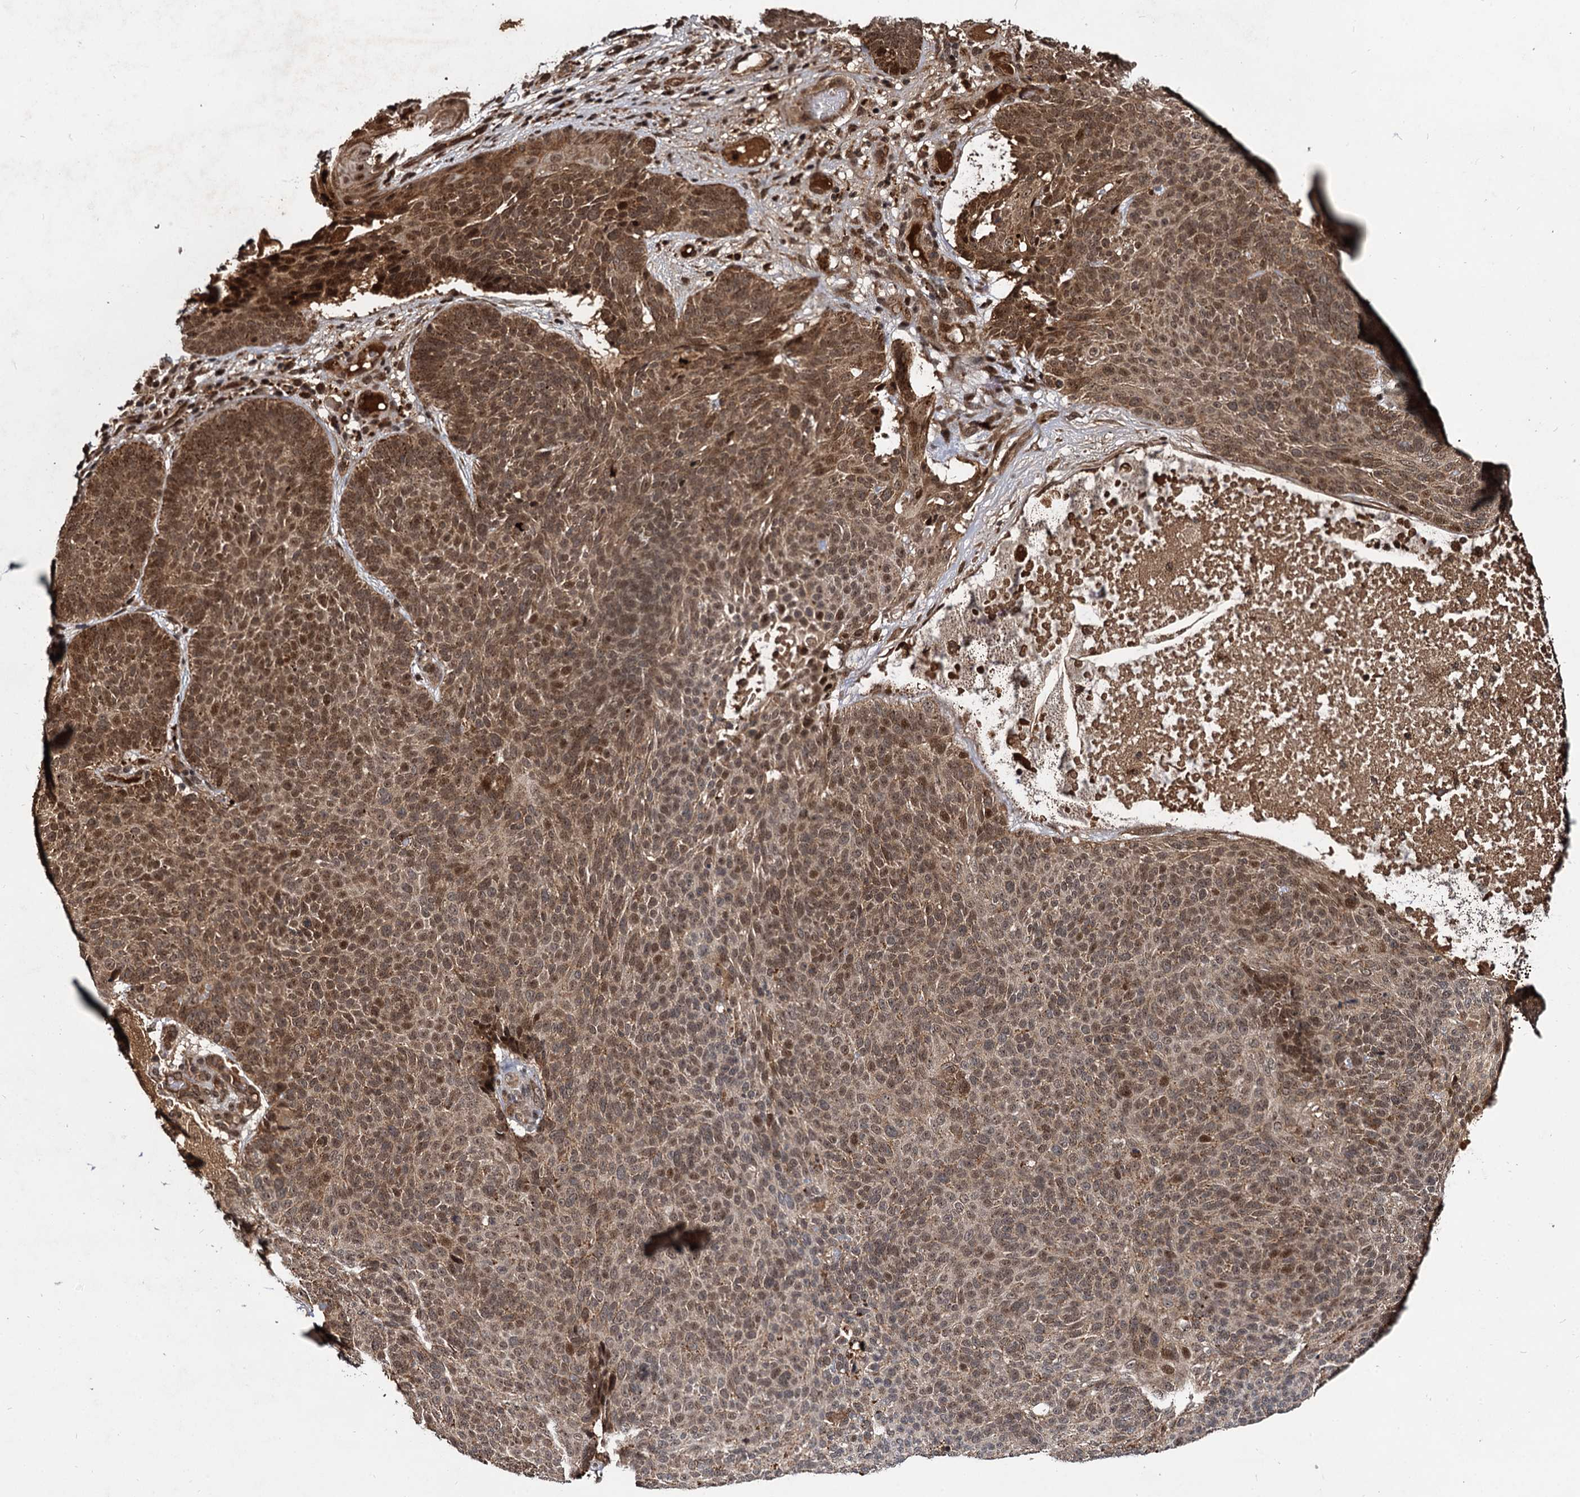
{"staining": {"intensity": "moderate", "quantity": ">75%", "location": "cytoplasmic/membranous,nuclear"}, "tissue": "skin cancer", "cell_type": "Tumor cells", "image_type": "cancer", "snomed": [{"axis": "morphology", "description": "Basal cell carcinoma"}, {"axis": "topography", "description": "Skin"}], "caption": "Protein expression by immunohistochemistry (IHC) shows moderate cytoplasmic/membranous and nuclear positivity in about >75% of tumor cells in basal cell carcinoma (skin).", "gene": "CEP192", "patient": {"sex": "male", "age": 85}}